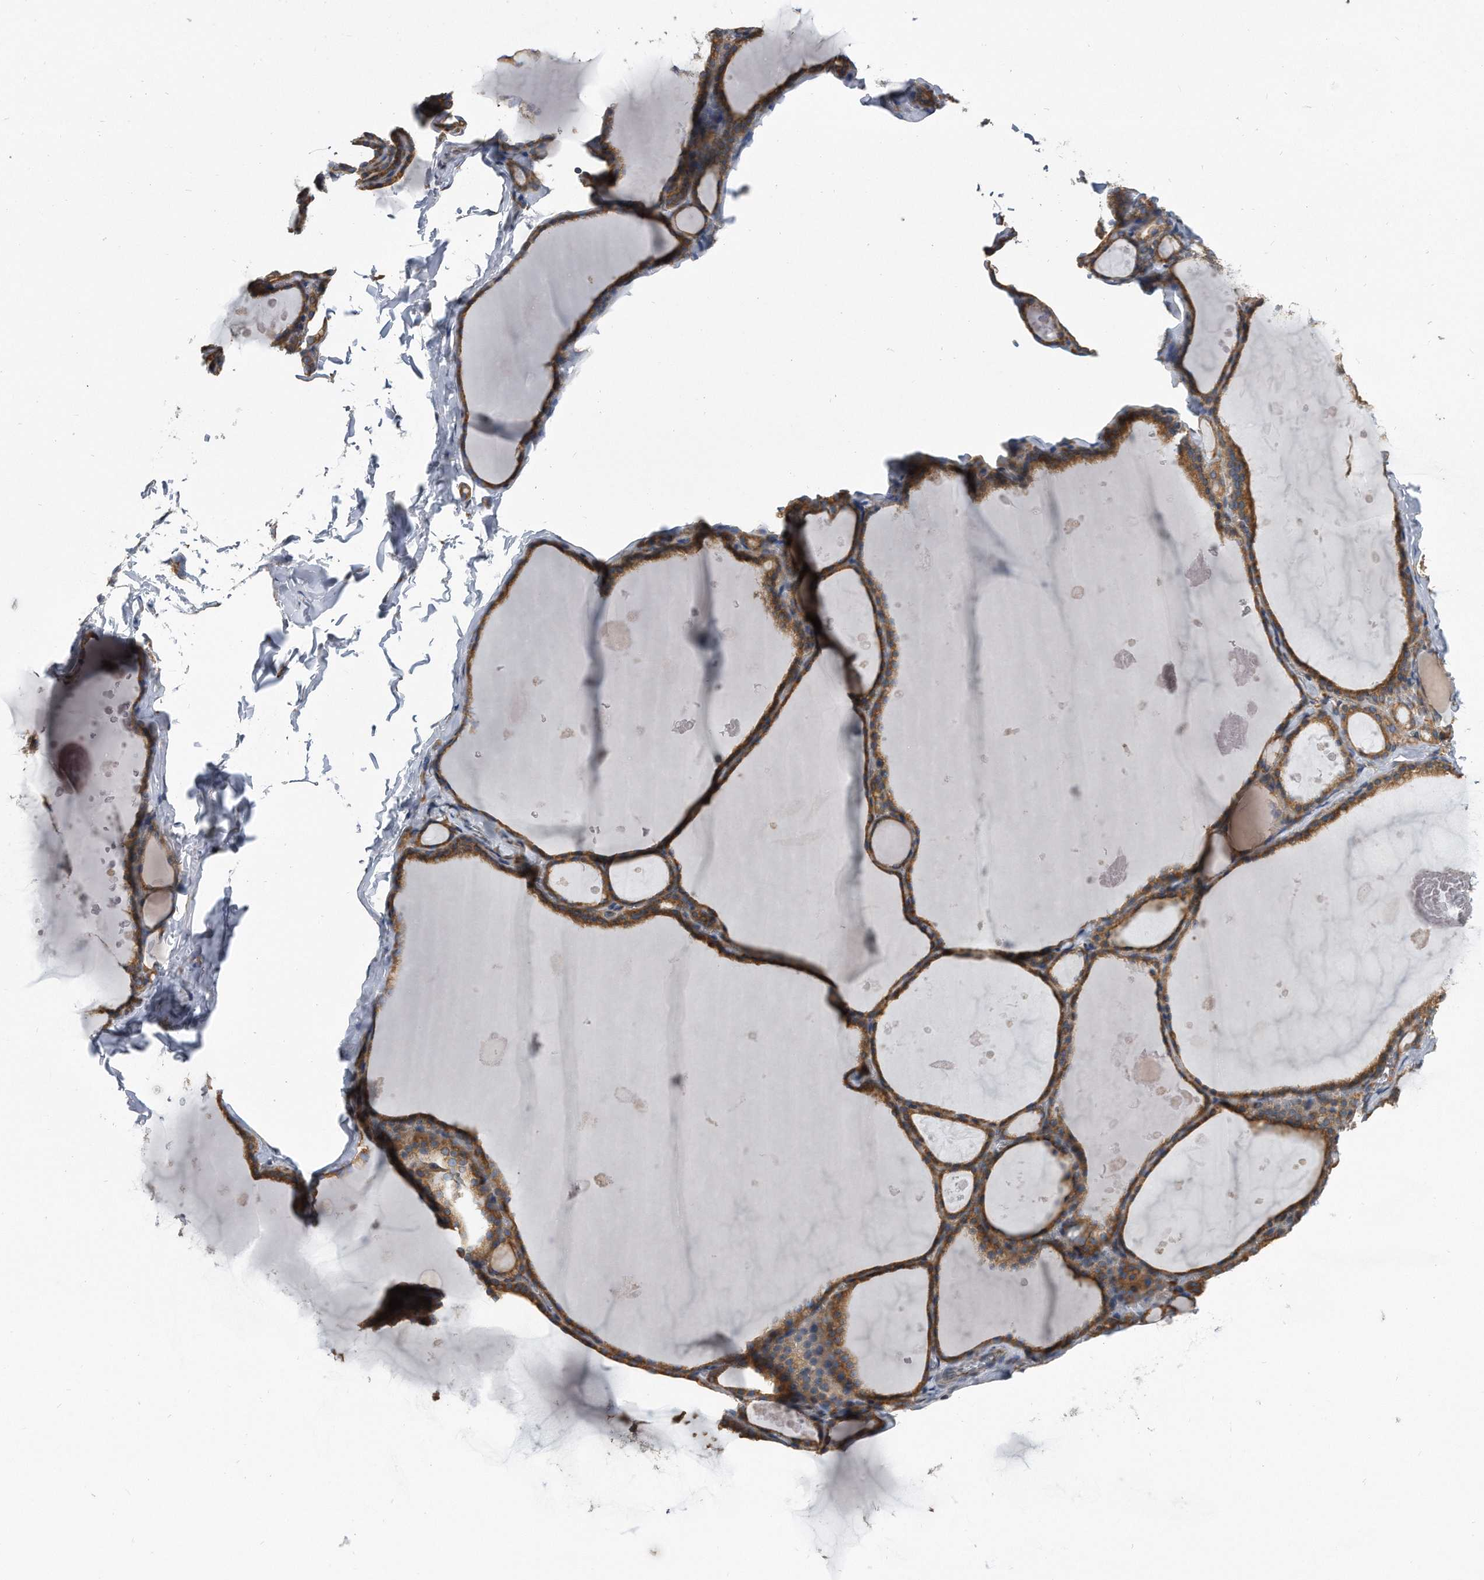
{"staining": {"intensity": "moderate", "quantity": ">75%", "location": "cytoplasmic/membranous"}, "tissue": "thyroid gland", "cell_type": "Glandular cells", "image_type": "normal", "snomed": [{"axis": "morphology", "description": "Normal tissue, NOS"}, {"axis": "topography", "description": "Thyroid gland"}], "caption": "IHC (DAB (3,3'-diaminobenzidine)) staining of benign human thyroid gland shows moderate cytoplasmic/membranous protein staining in about >75% of glandular cells.", "gene": "CCDC47", "patient": {"sex": "male", "age": 56}}